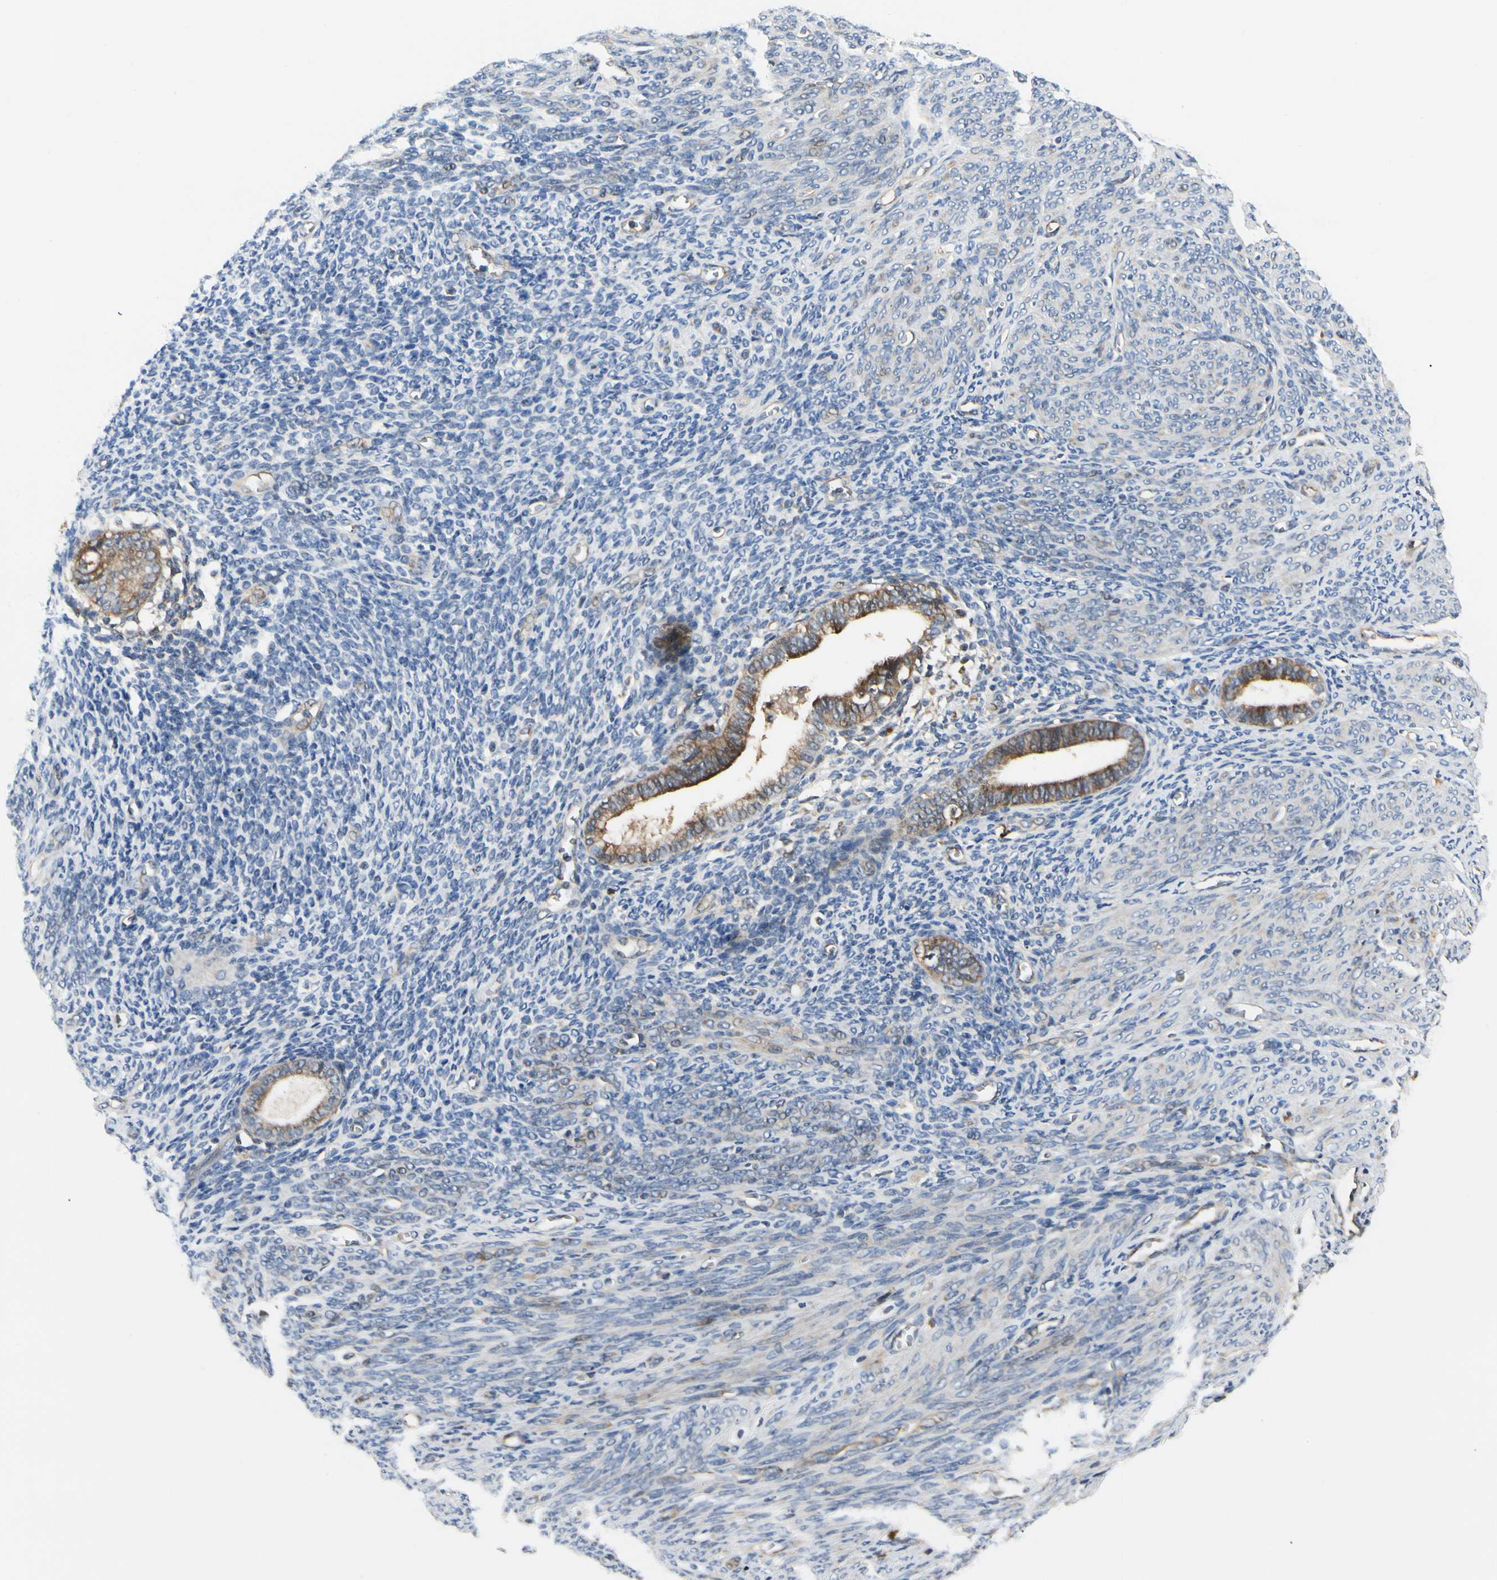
{"staining": {"intensity": "weak", "quantity": "<25%", "location": "cytoplasmic/membranous"}, "tissue": "endometrium", "cell_type": "Cells in endometrial stroma", "image_type": "normal", "snomed": [{"axis": "morphology", "description": "Normal tissue, NOS"}, {"axis": "topography", "description": "Uterus"}], "caption": "High magnification brightfield microscopy of benign endometrium stained with DAB (3,3'-diaminobenzidine) (brown) and counterstained with hematoxylin (blue): cells in endometrial stroma show no significant staining. (DAB (3,3'-diaminobenzidine) IHC, high magnification).", "gene": "NME1", "patient": {"sex": "female", "age": 83}}